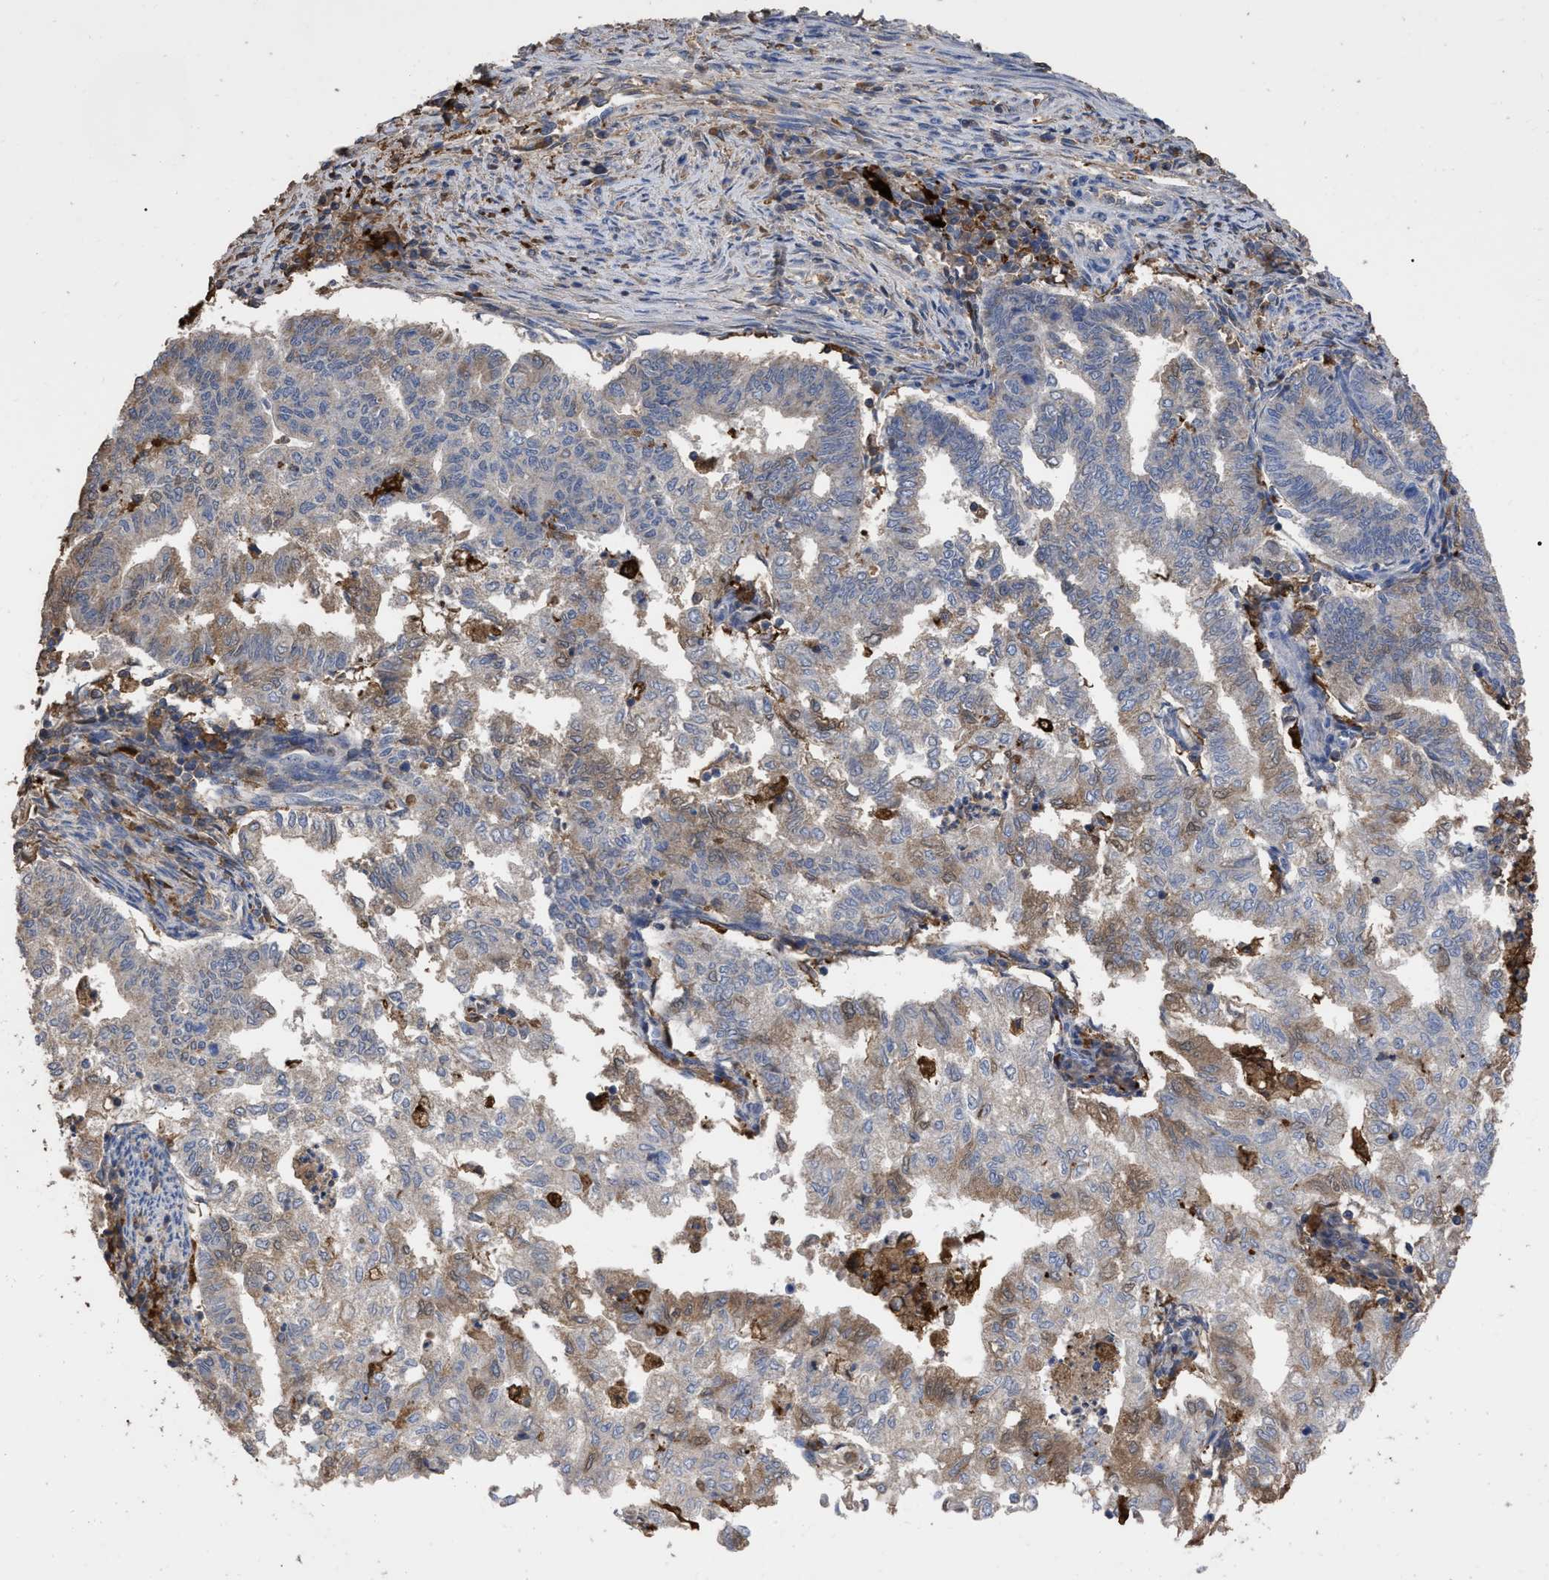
{"staining": {"intensity": "moderate", "quantity": "<25%", "location": "cytoplasmic/membranous"}, "tissue": "endometrial cancer", "cell_type": "Tumor cells", "image_type": "cancer", "snomed": [{"axis": "morphology", "description": "Polyp, NOS"}, {"axis": "morphology", "description": "Adenocarcinoma, NOS"}, {"axis": "morphology", "description": "Adenoma, NOS"}, {"axis": "topography", "description": "Endometrium"}], "caption": "A high-resolution image shows immunohistochemistry (IHC) staining of endometrial cancer (adenocarcinoma), which demonstrates moderate cytoplasmic/membranous staining in about <25% of tumor cells. The protein is shown in brown color, while the nuclei are stained blue.", "gene": "GPR179", "patient": {"sex": "female", "age": 79}}